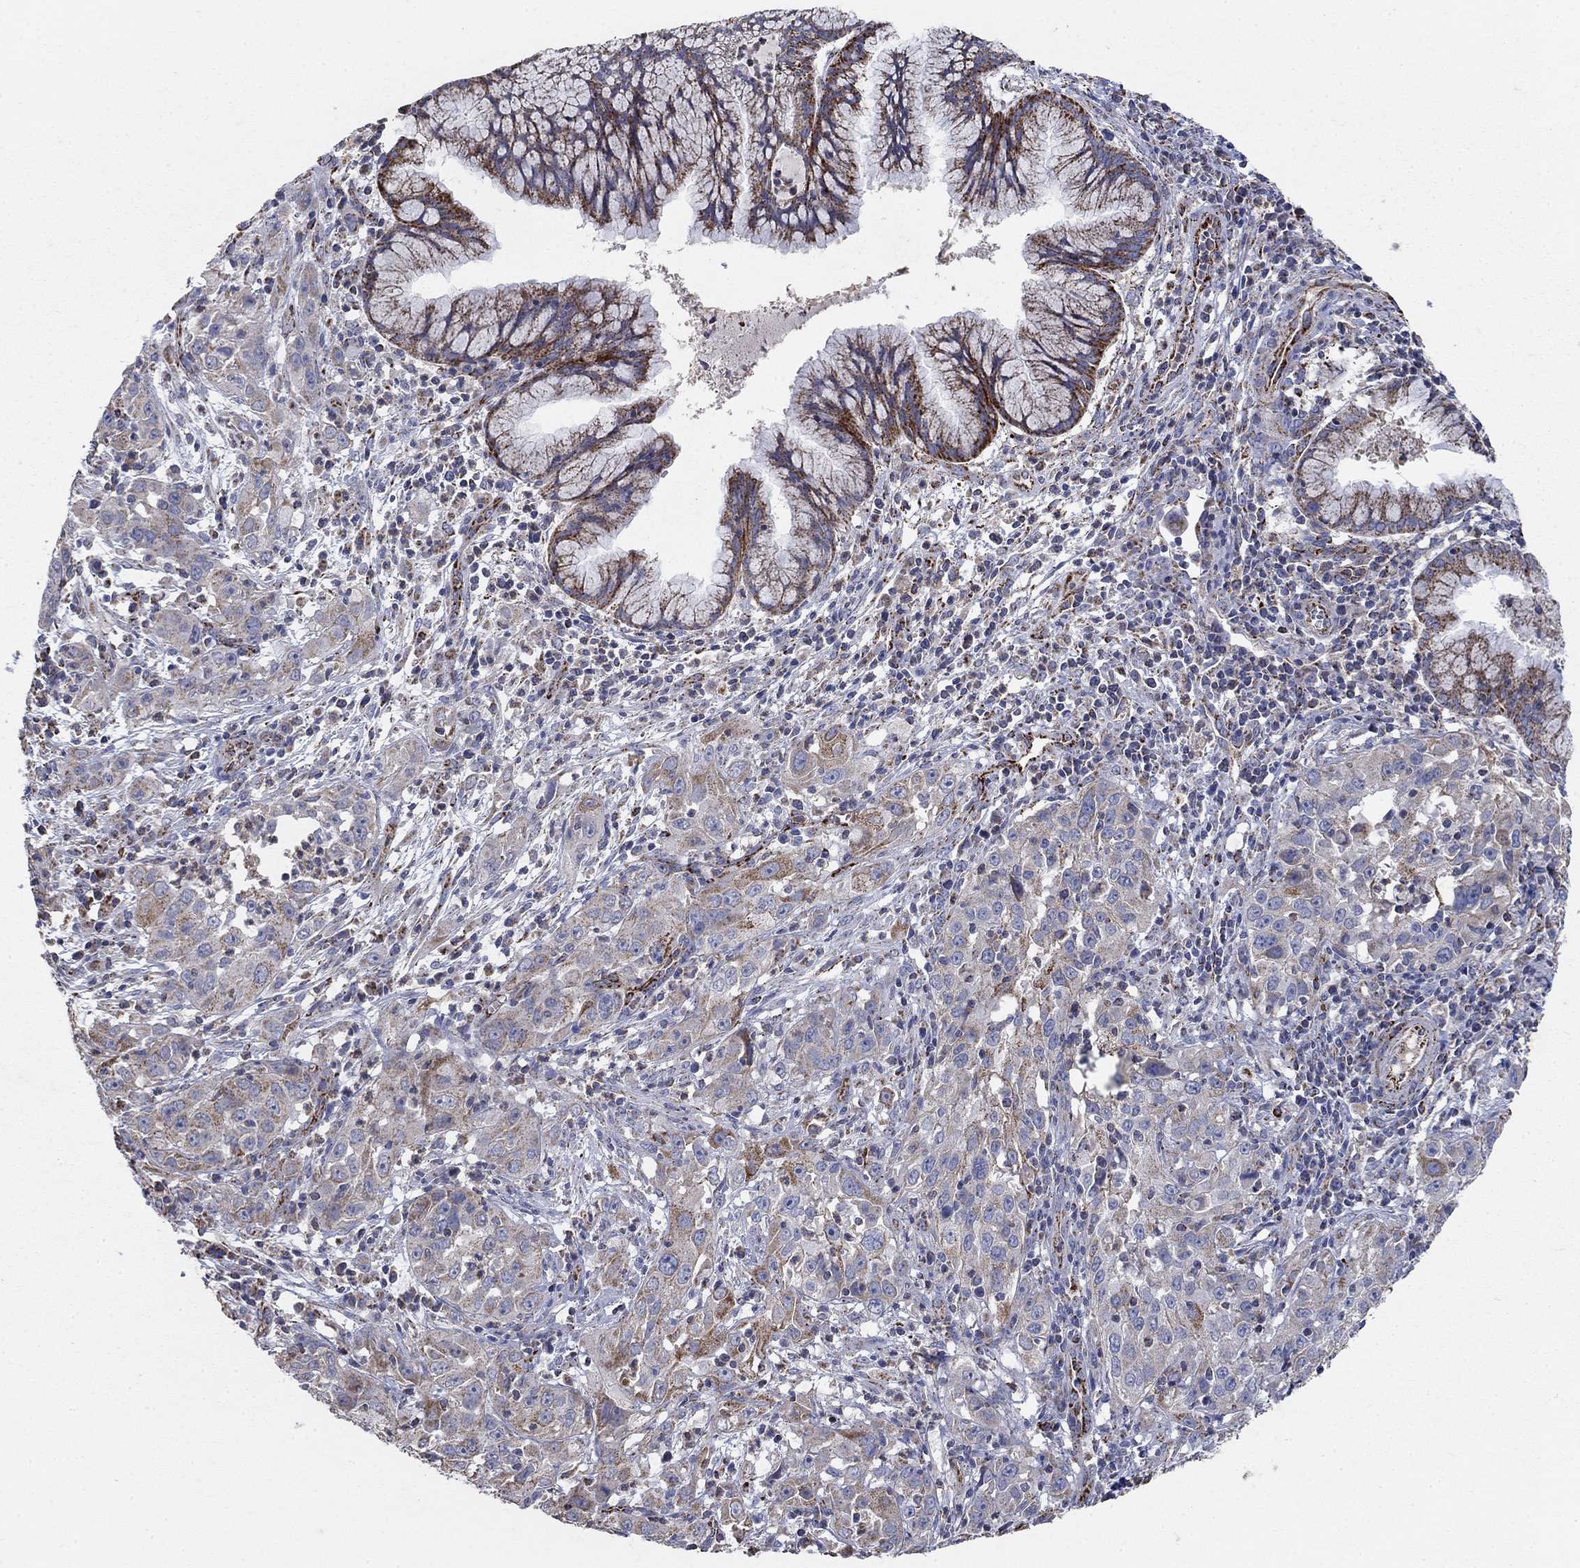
{"staining": {"intensity": "moderate", "quantity": "25%-75%", "location": "cytoplasmic/membranous"}, "tissue": "cervical cancer", "cell_type": "Tumor cells", "image_type": "cancer", "snomed": [{"axis": "morphology", "description": "Squamous cell carcinoma, NOS"}, {"axis": "topography", "description": "Cervix"}], "caption": "Immunohistochemistry (IHC) of squamous cell carcinoma (cervical) shows medium levels of moderate cytoplasmic/membranous expression in about 25%-75% of tumor cells.", "gene": "PNPLA2", "patient": {"sex": "female", "age": 32}}